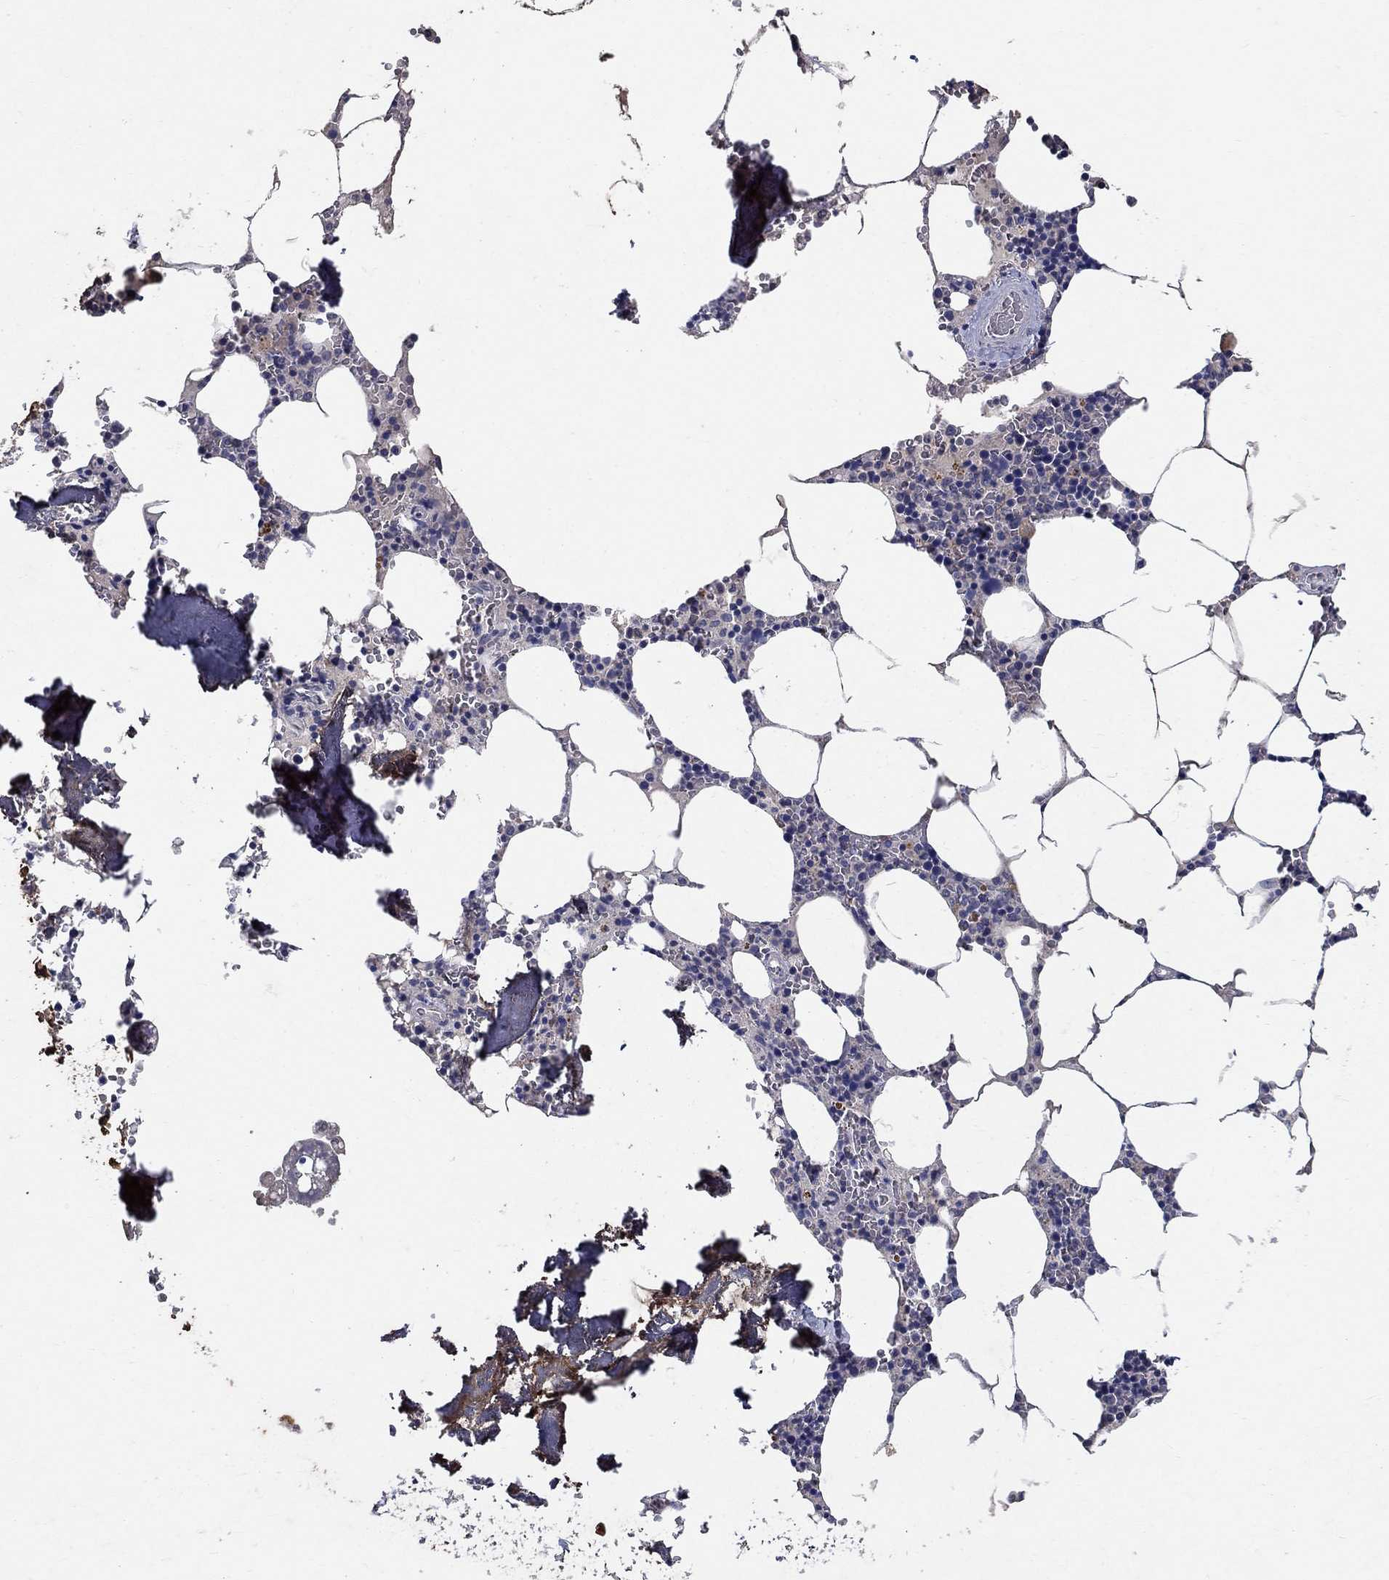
{"staining": {"intensity": "negative", "quantity": "none", "location": "none"}, "tissue": "bone marrow", "cell_type": "Hematopoietic cells", "image_type": "normal", "snomed": [{"axis": "morphology", "description": "Normal tissue, NOS"}, {"axis": "topography", "description": "Bone marrow"}], "caption": "This is a micrograph of IHC staining of benign bone marrow, which shows no staining in hematopoietic cells.", "gene": "PROZ", "patient": {"sex": "female", "age": 64}}